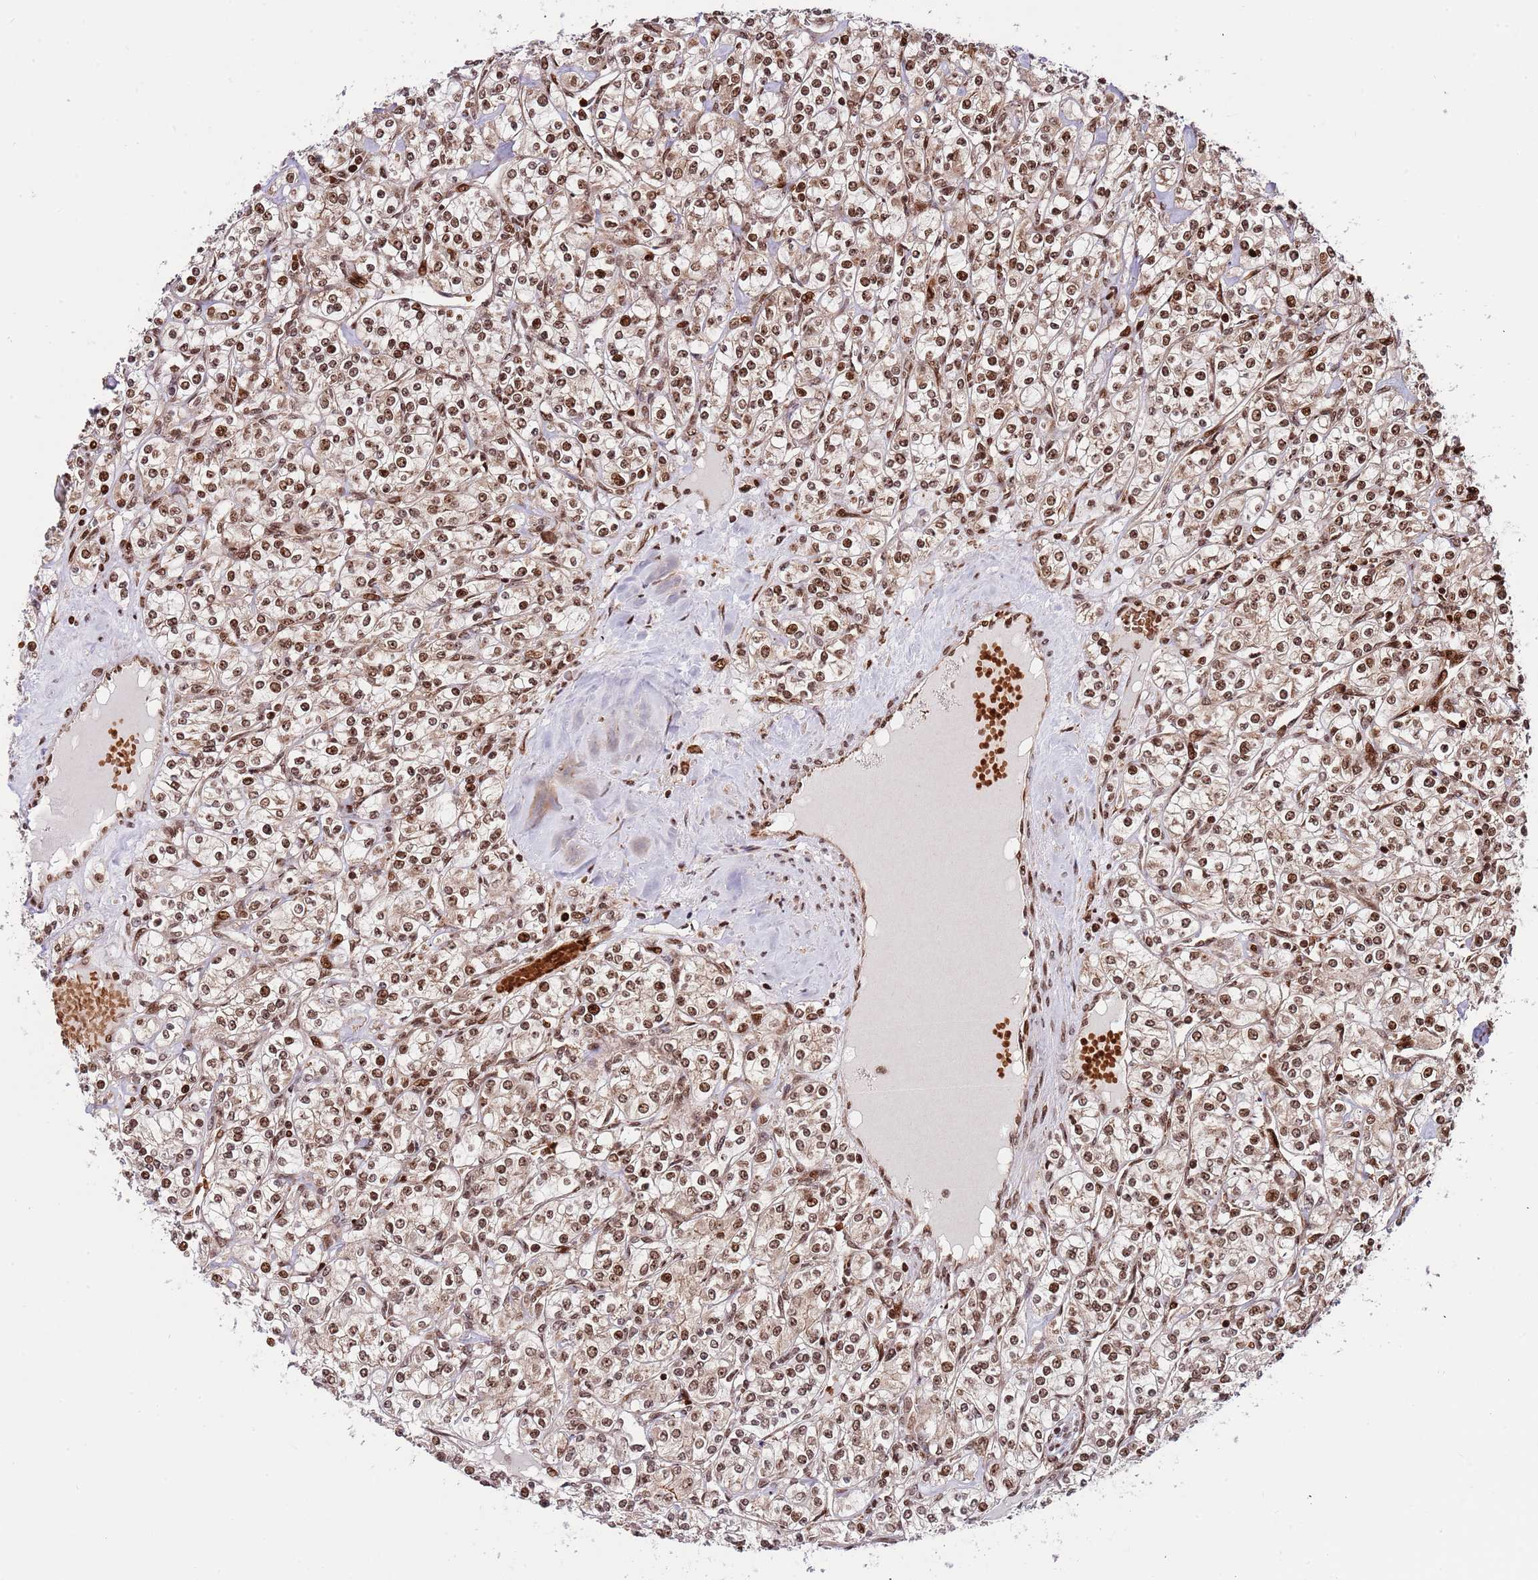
{"staining": {"intensity": "moderate", "quantity": ">75%", "location": "nuclear"}, "tissue": "renal cancer", "cell_type": "Tumor cells", "image_type": "cancer", "snomed": [{"axis": "morphology", "description": "Adenocarcinoma, NOS"}, {"axis": "topography", "description": "Kidney"}], "caption": "Immunohistochemical staining of human adenocarcinoma (renal) displays medium levels of moderate nuclear protein expression in approximately >75% of tumor cells.", "gene": "RIF1", "patient": {"sex": "male", "age": 77}}